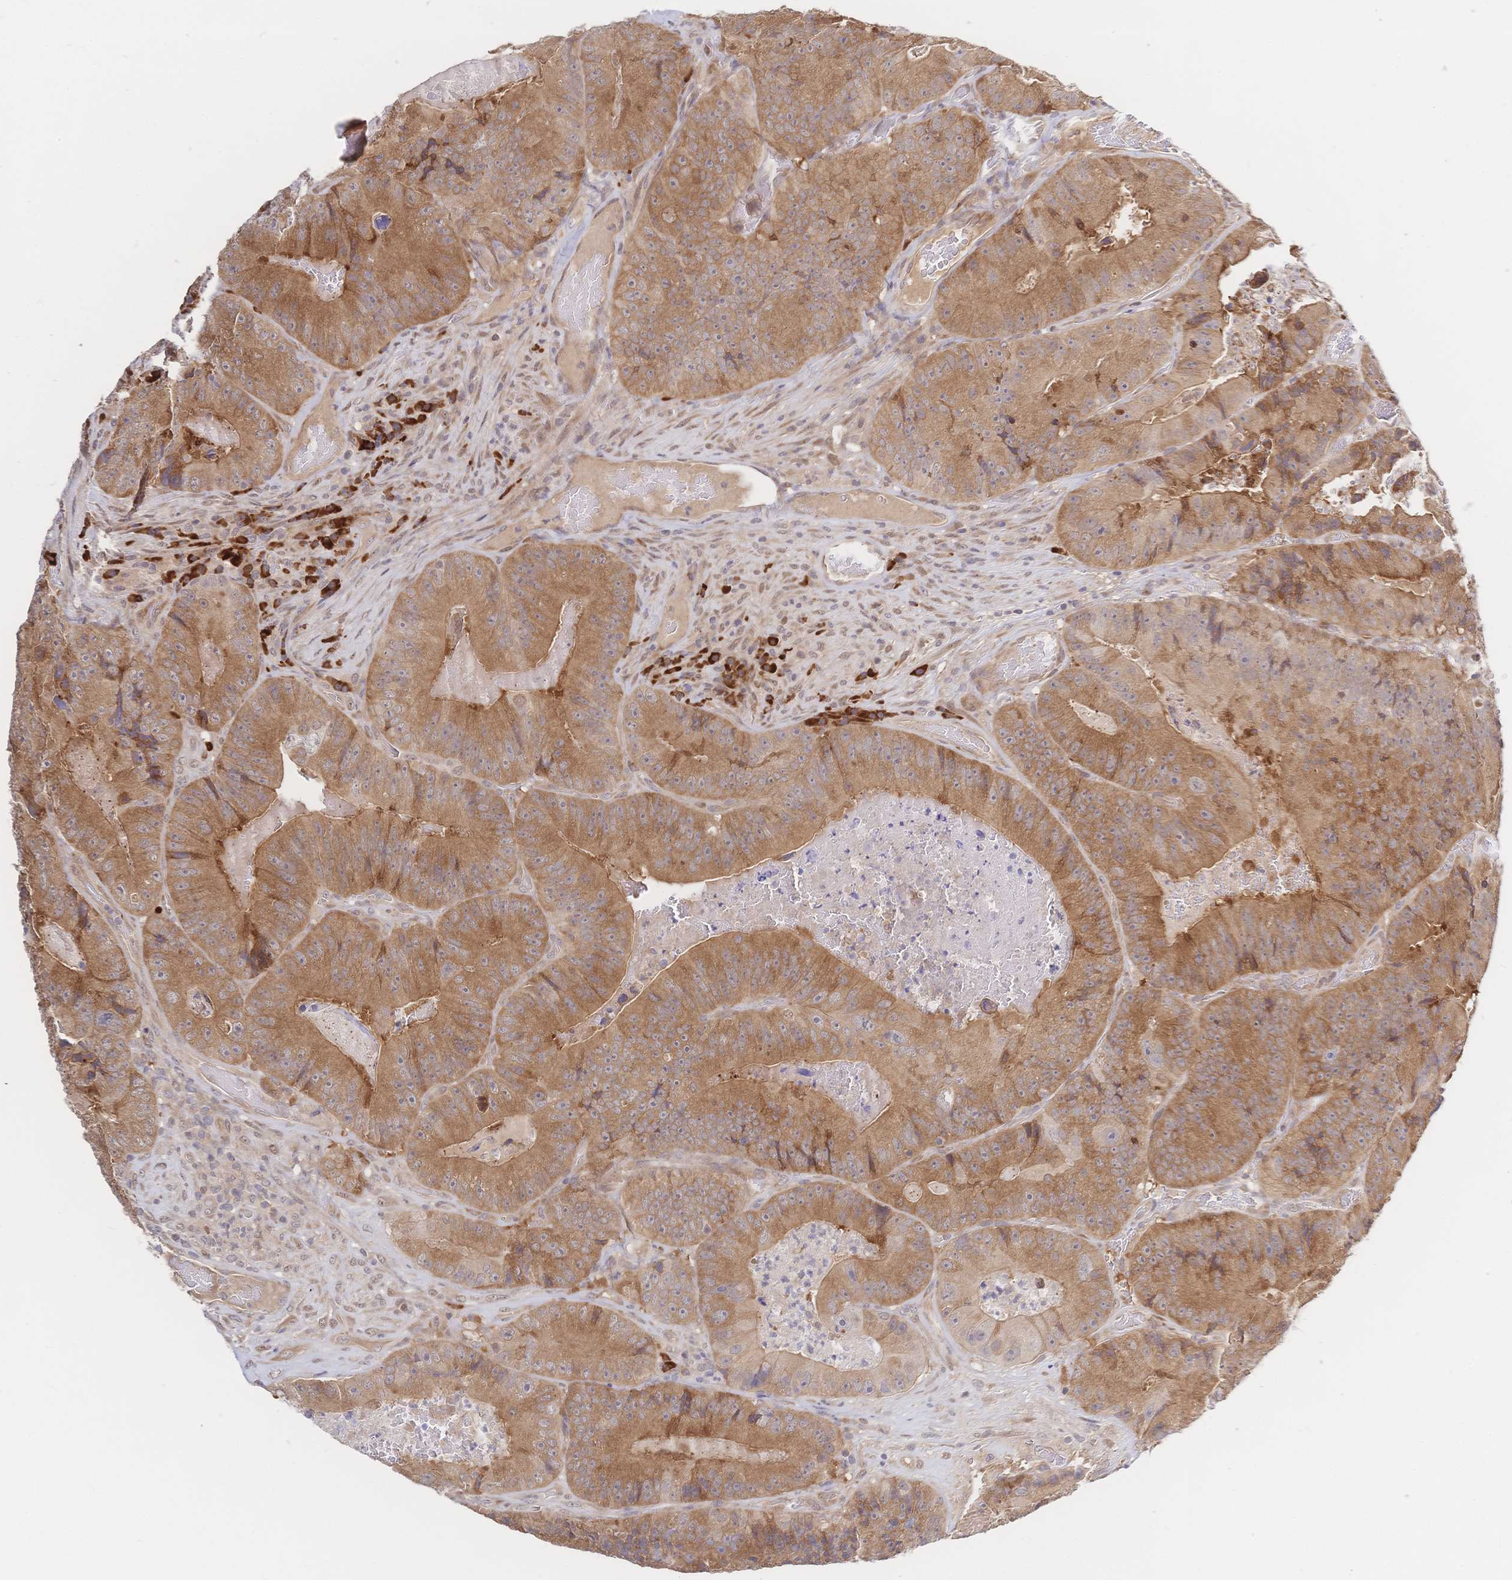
{"staining": {"intensity": "moderate", "quantity": ">75%", "location": "cytoplasmic/membranous"}, "tissue": "colorectal cancer", "cell_type": "Tumor cells", "image_type": "cancer", "snomed": [{"axis": "morphology", "description": "Adenocarcinoma, NOS"}, {"axis": "topography", "description": "Colon"}], "caption": "High-magnification brightfield microscopy of colorectal cancer stained with DAB (brown) and counterstained with hematoxylin (blue). tumor cells exhibit moderate cytoplasmic/membranous staining is seen in about>75% of cells.", "gene": "LMO4", "patient": {"sex": "female", "age": 86}}